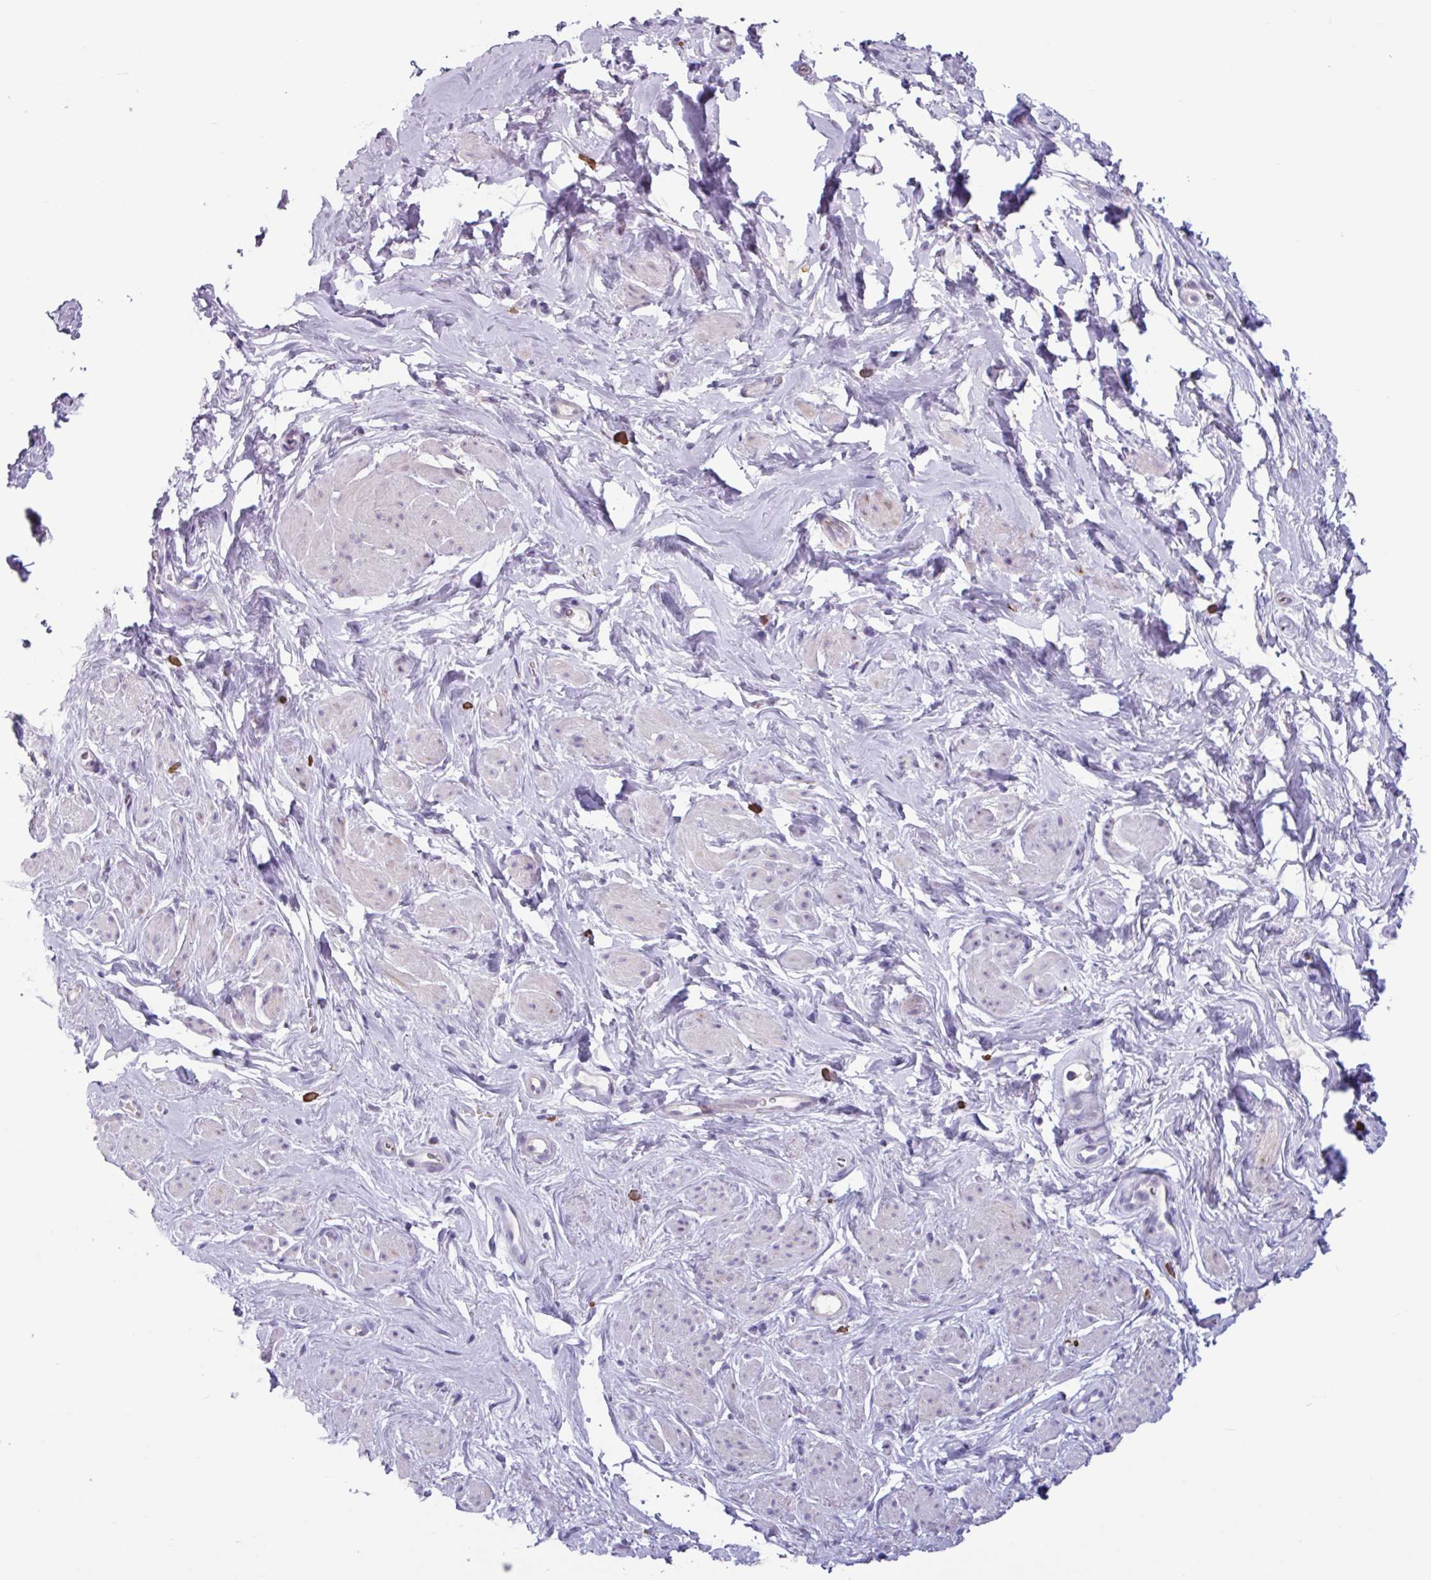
{"staining": {"intensity": "negative", "quantity": "none", "location": "none"}, "tissue": "smooth muscle", "cell_type": "Smooth muscle cells", "image_type": "normal", "snomed": [{"axis": "morphology", "description": "Normal tissue, NOS"}, {"axis": "topography", "description": "Smooth muscle"}, {"axis": "topography", "description": "Peripheral nerve tissue"}], "caption": "An immunohistochemistry (IHC) image of benign smooth muscle is shown. There is no staining in smooth muscle cells of smooth muscle.", "gene": "ADGRE1", "patient": {"sex": "male", "age": 69}}